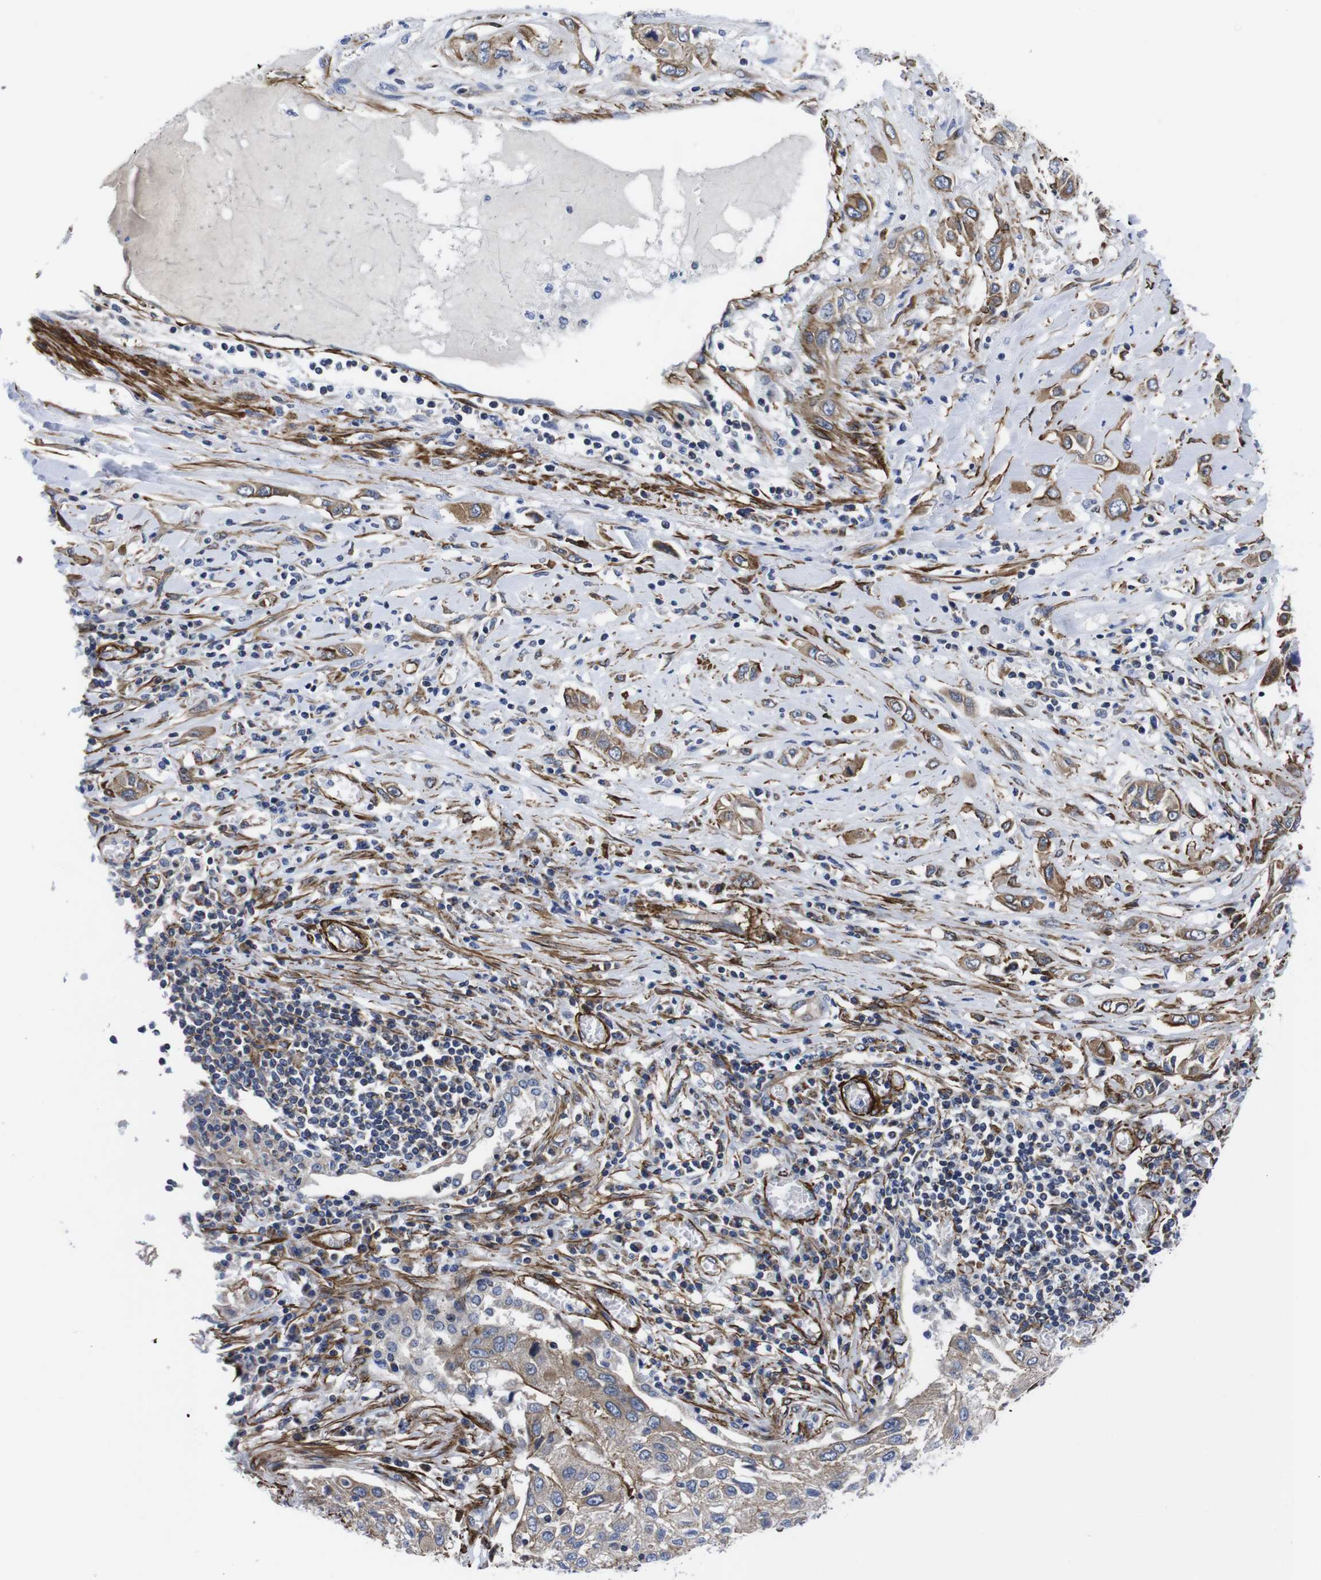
{"staining": {"intensity": "moderate", "quantity": ">75%", "location": "cytoplasmic/membranous"}, "tissue": "lung cancer", "cell_type": "Tumor cells", "image_type": "cancer", "snomed": [{"axis": "morphology", "description": "Squamous cell carcinoma, NOS"}, {"axis": "topography", "description": "Lung"}], "caption": "Protein expression by IHC displays moderate cytoplasmic/membranous expression in about >75% of tumor cells in lung cancer.", "gene": "WNT10A", "patient": {"sex": "male", "age": 71}}